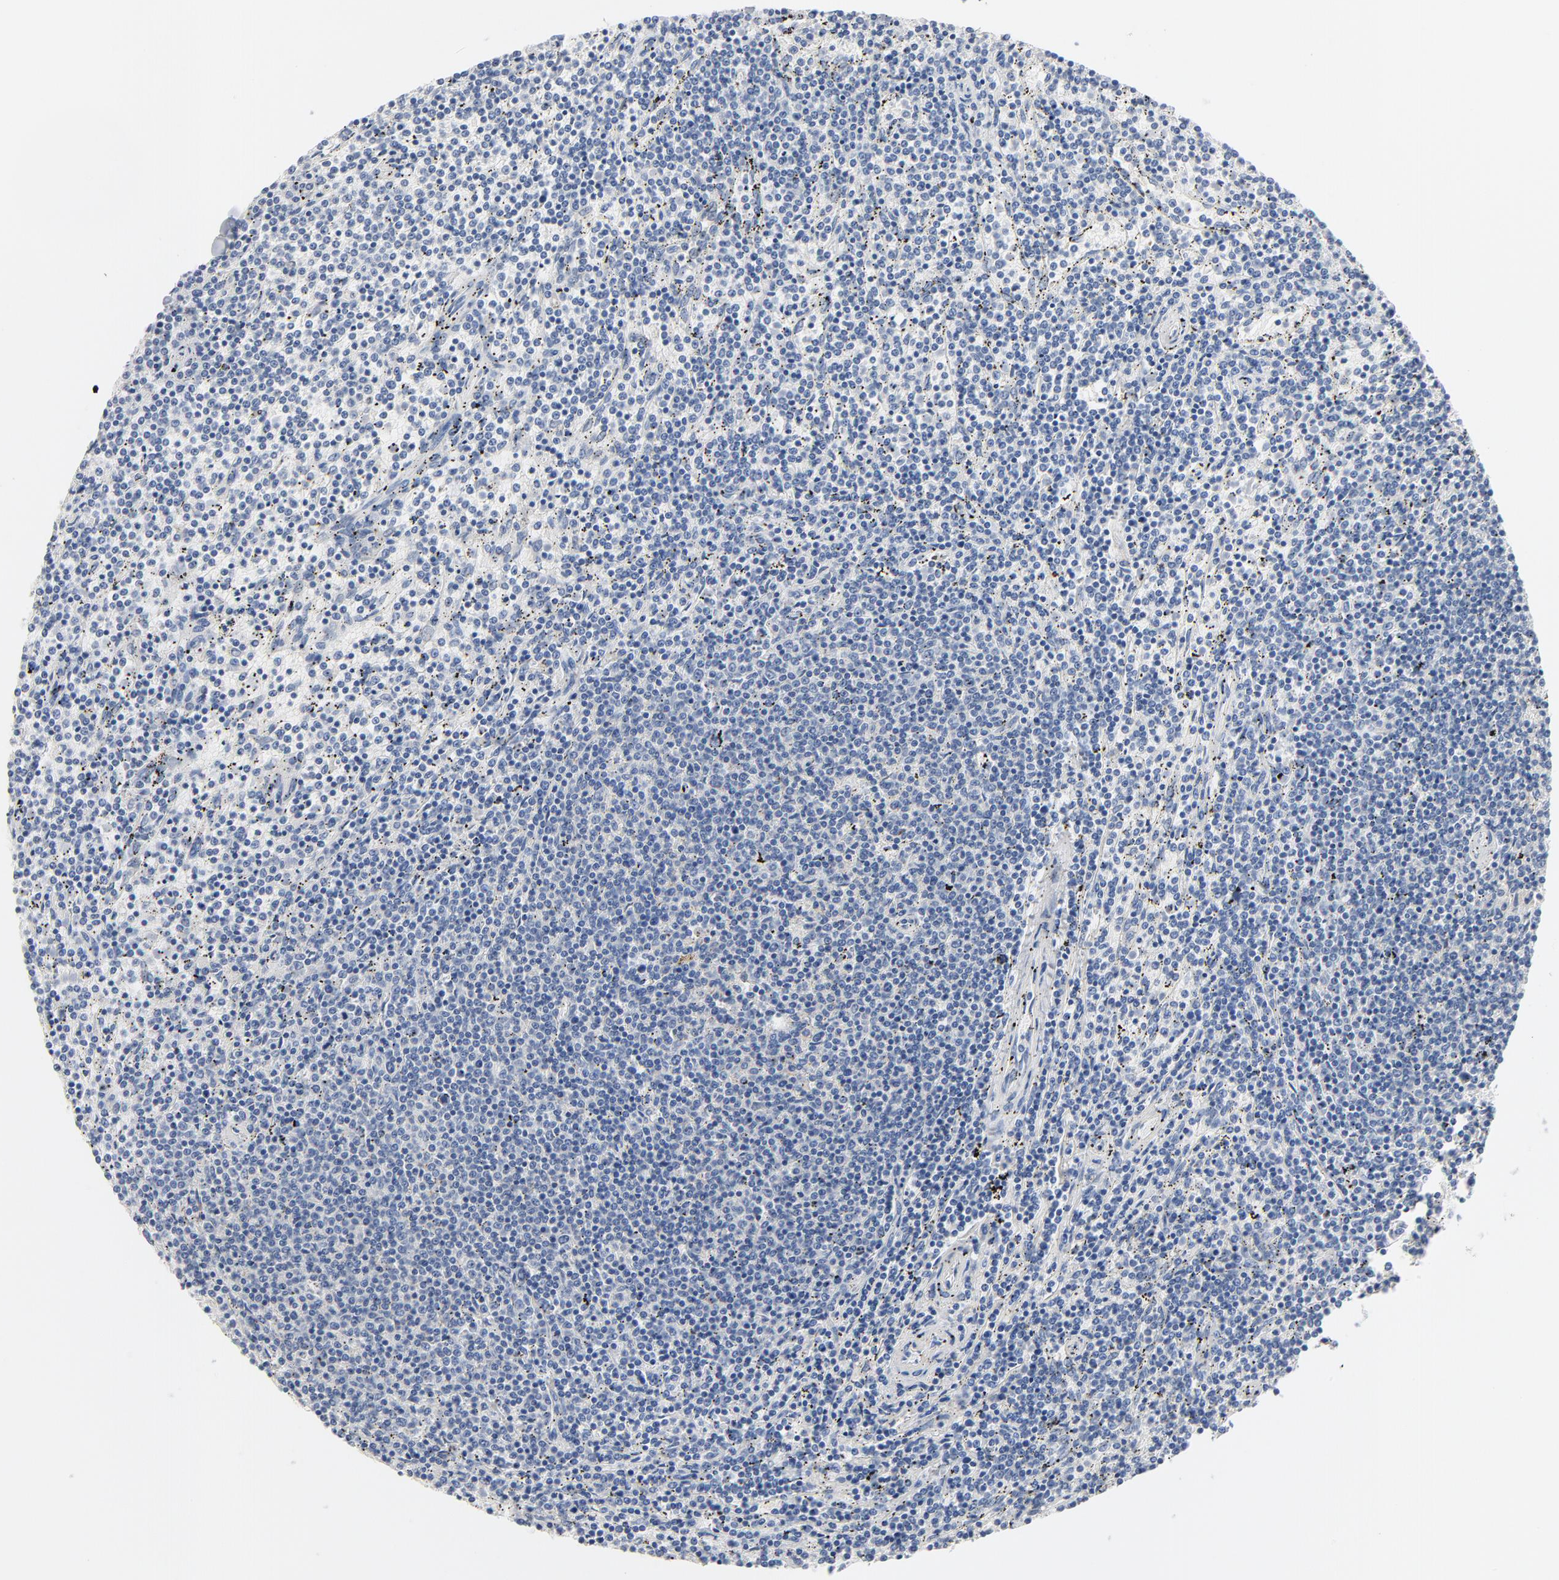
{"staining": {"intensity": "negative", "quantity": "none", "location": "none"}, "tissue": "lymphoma", "cell_type": "Tumor cells", "image_type": "cancer", "snomed": [{"axis": "morphology", "description": "Malignant lymphoma, non-Hodgkin's type, Low grade"}, {"axis": "topography", "description": "Spleen"}], "caption": "DAB immunohistochemical staining of lymphoma reveals no significant expression in tumor cells. (DAB (3,3'-diaminobenzidine) immunohistochemistry with hematoxylin counter stain).", "gene": "IFT43", "patient": {"sex": "female", "age": 50}}